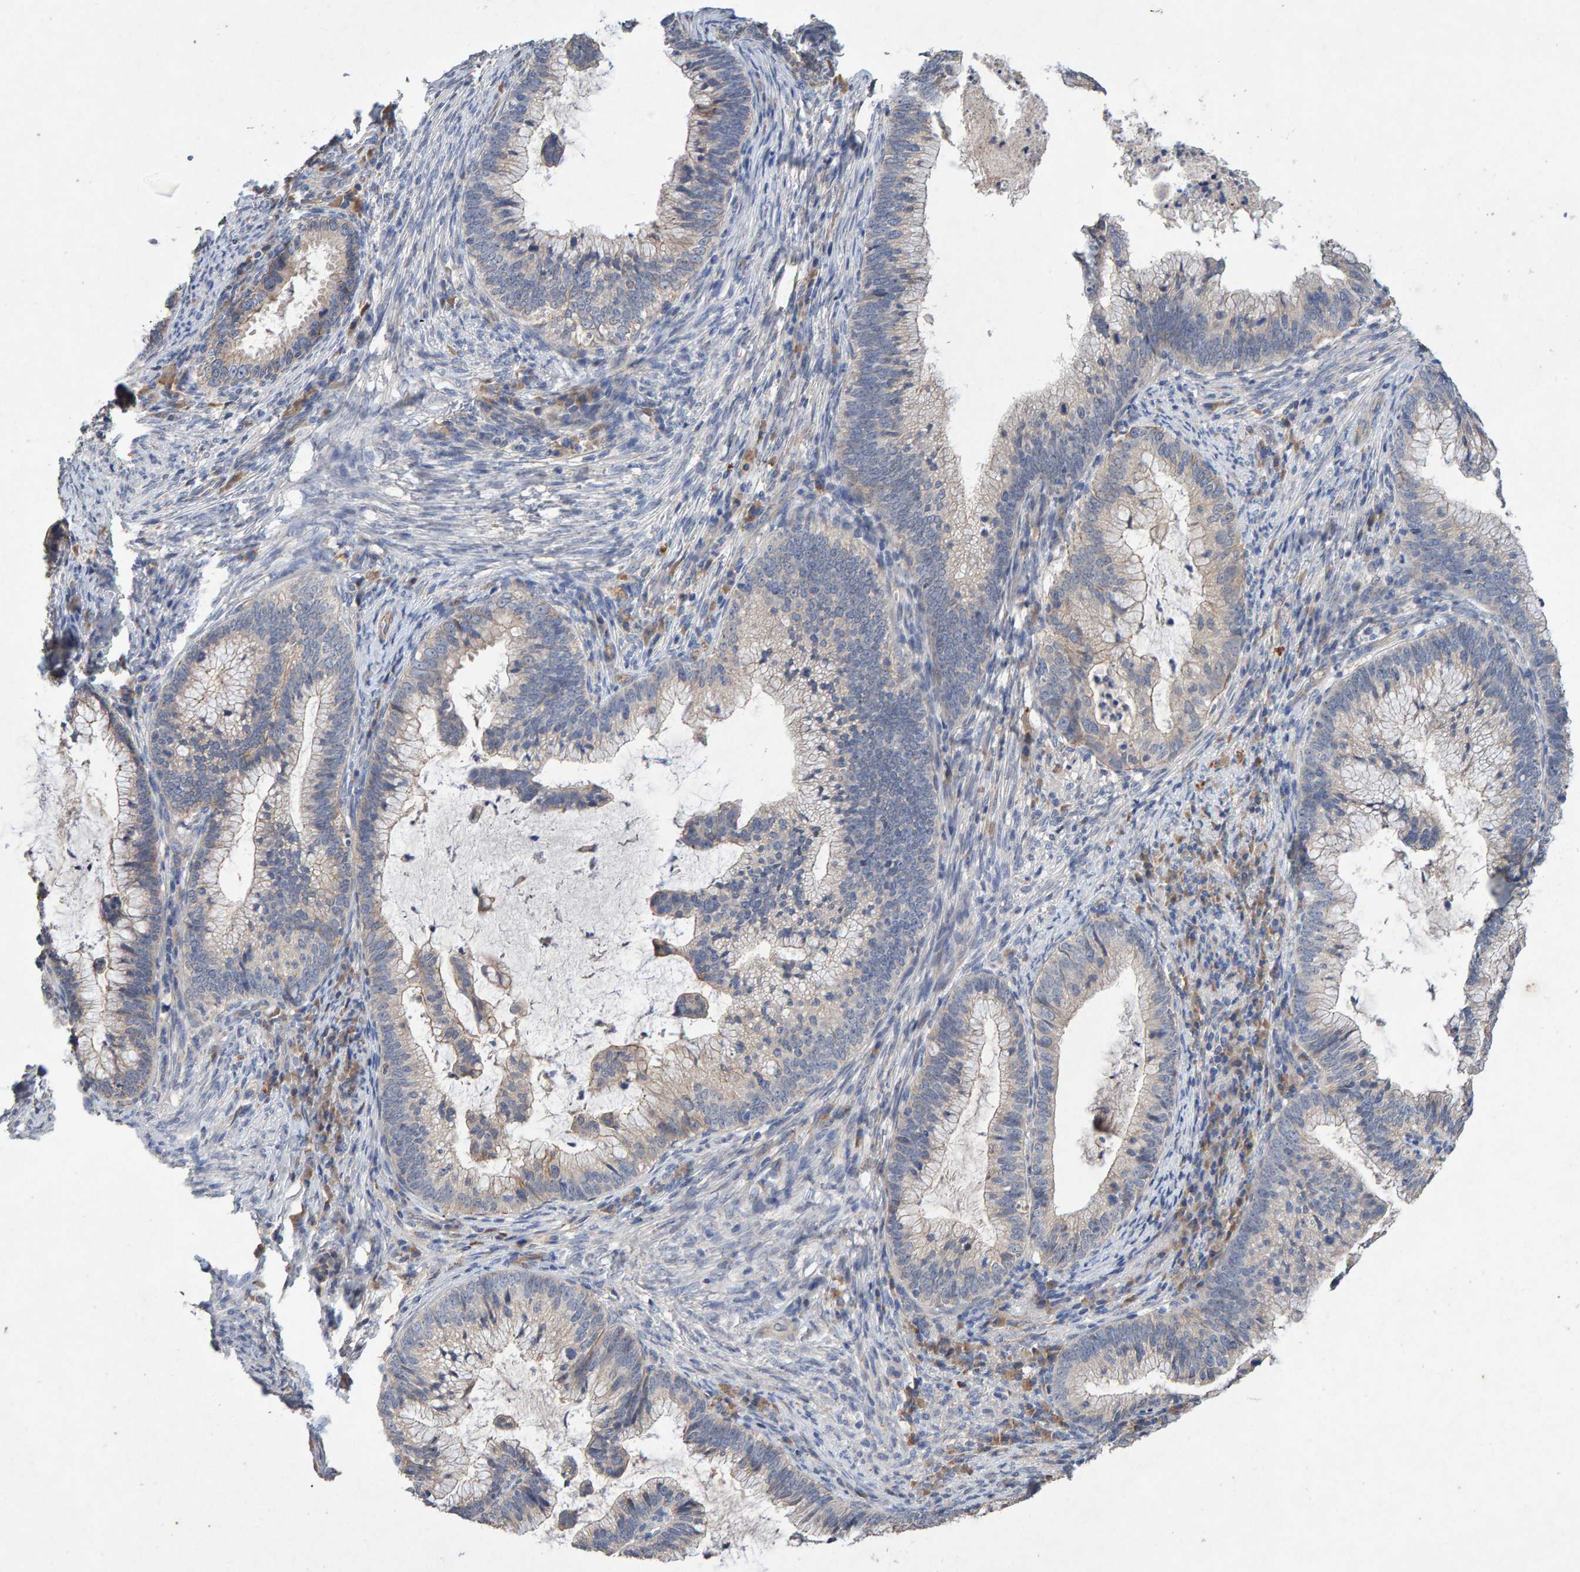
{"staining": {"intensity": "weak", "quantity": "<25%", "location": "cytoplasmic/membranous"}, "tissue": "cervical cancer", "cell_type": "Tumor cells", "image_type": "cancer", "snomed": [{"axis": "morphology", "description": "Adenocarcinoma, NOS"}, {"axis": "topography", "description": "Cervix"}], "caption": "Tumor cells show no significant expression in cervical adenocarcinoma.", "gene": "EFR3A", "patient": {"sex": "female", "age": 36}}